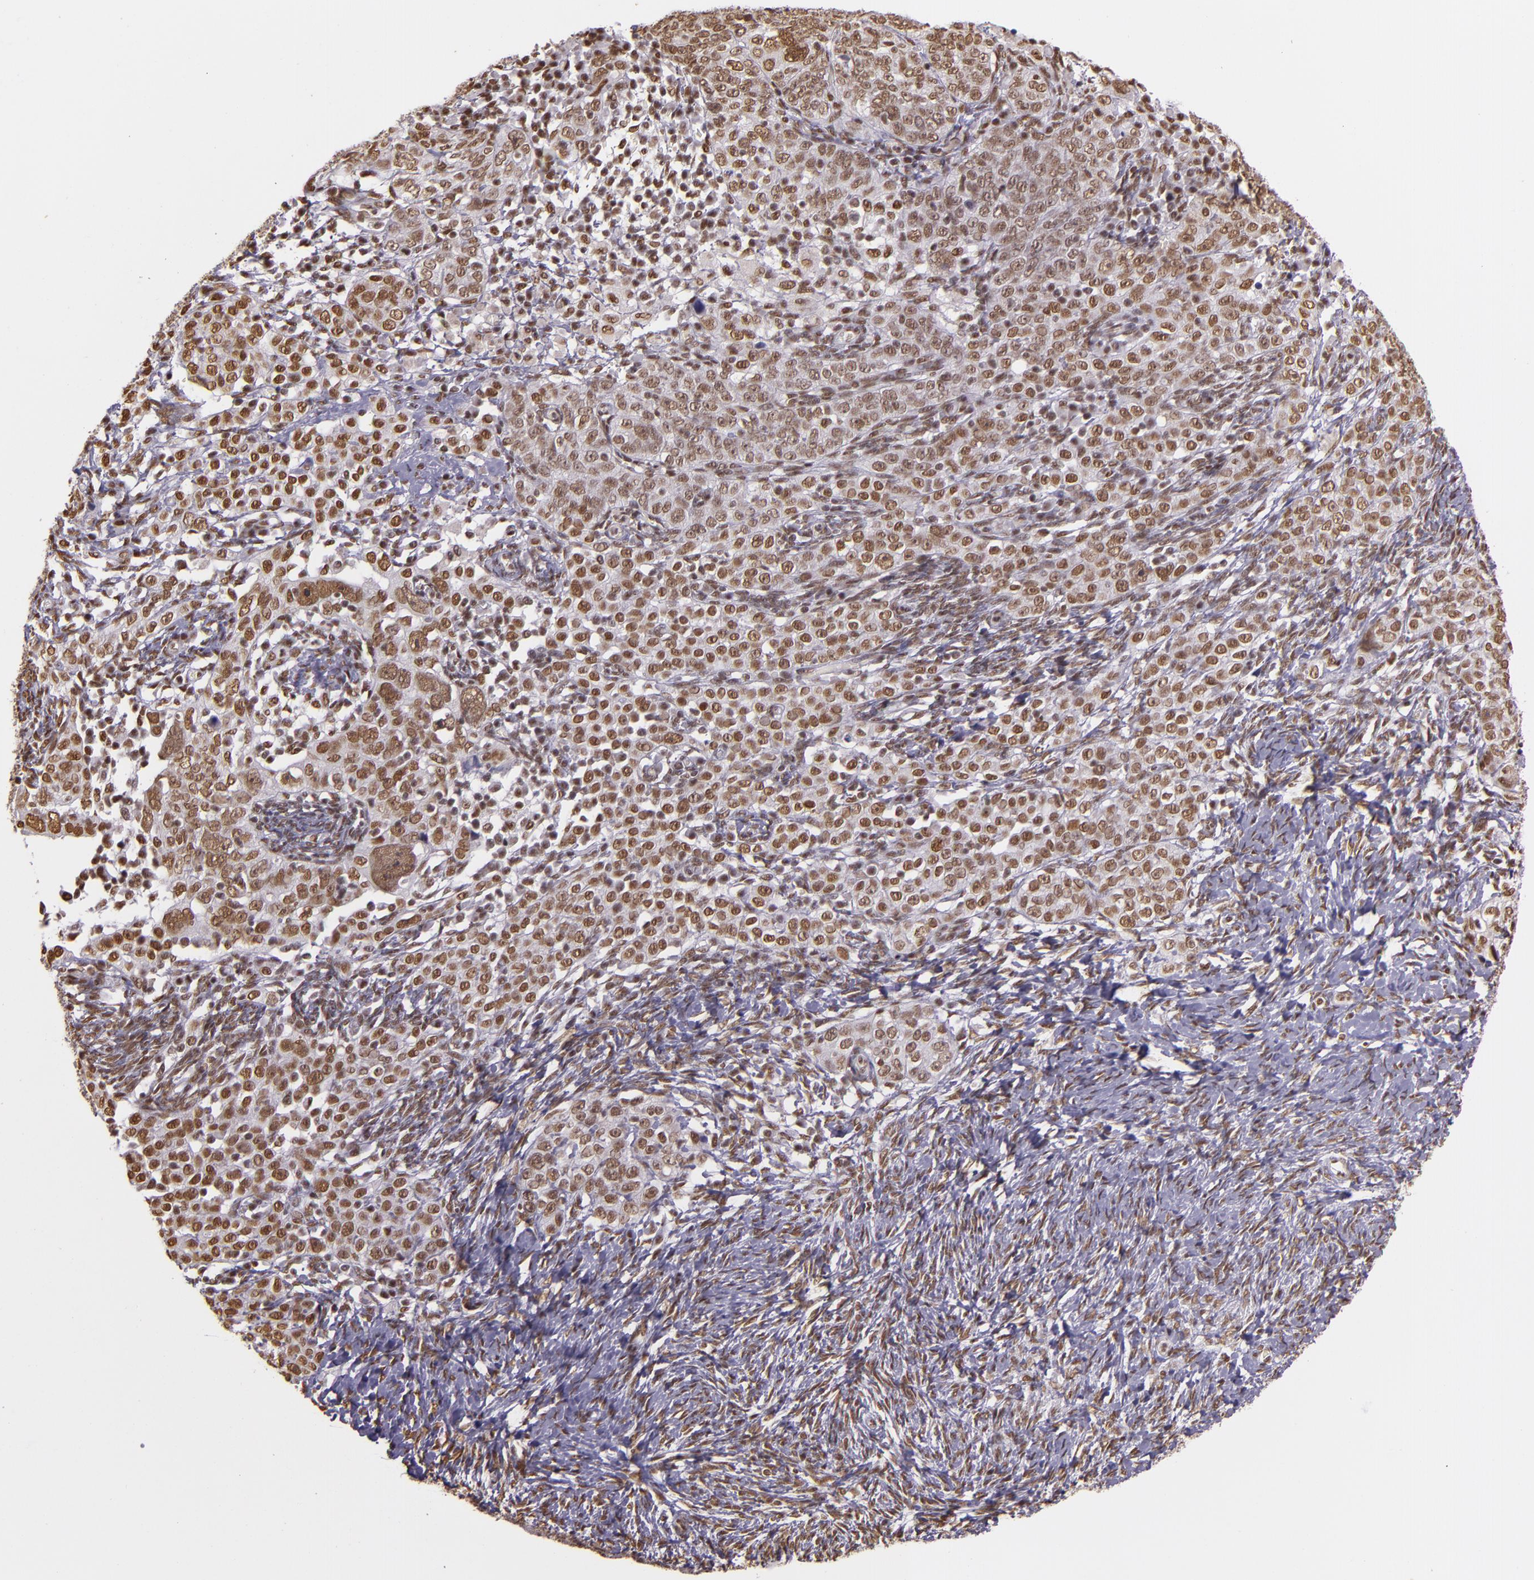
{"staining": {"intensity": "moderate", "quantity": ">75%", "location": "nuclear"}, "tissue": "ovarian cancer", "cell_type": "Tumor cells", "image_type": "cancer", "snomed": [{"axis": "morphology", "description": "Normal tissue, NOS"}, {"axis": "morphology", "description": "Cystadenocarcinoma, serous, NOS"}, {"axis": "topography", "description": "Ovary"}], "caption": "Brown immunohistochemical staining in ovarian cancer (serous cystadenocarcinoma) exhibits moderate nuclear expression in about >75% of tumor cells.", "gene": "USF1", "patient": {"sex": "female", "age": 62}}